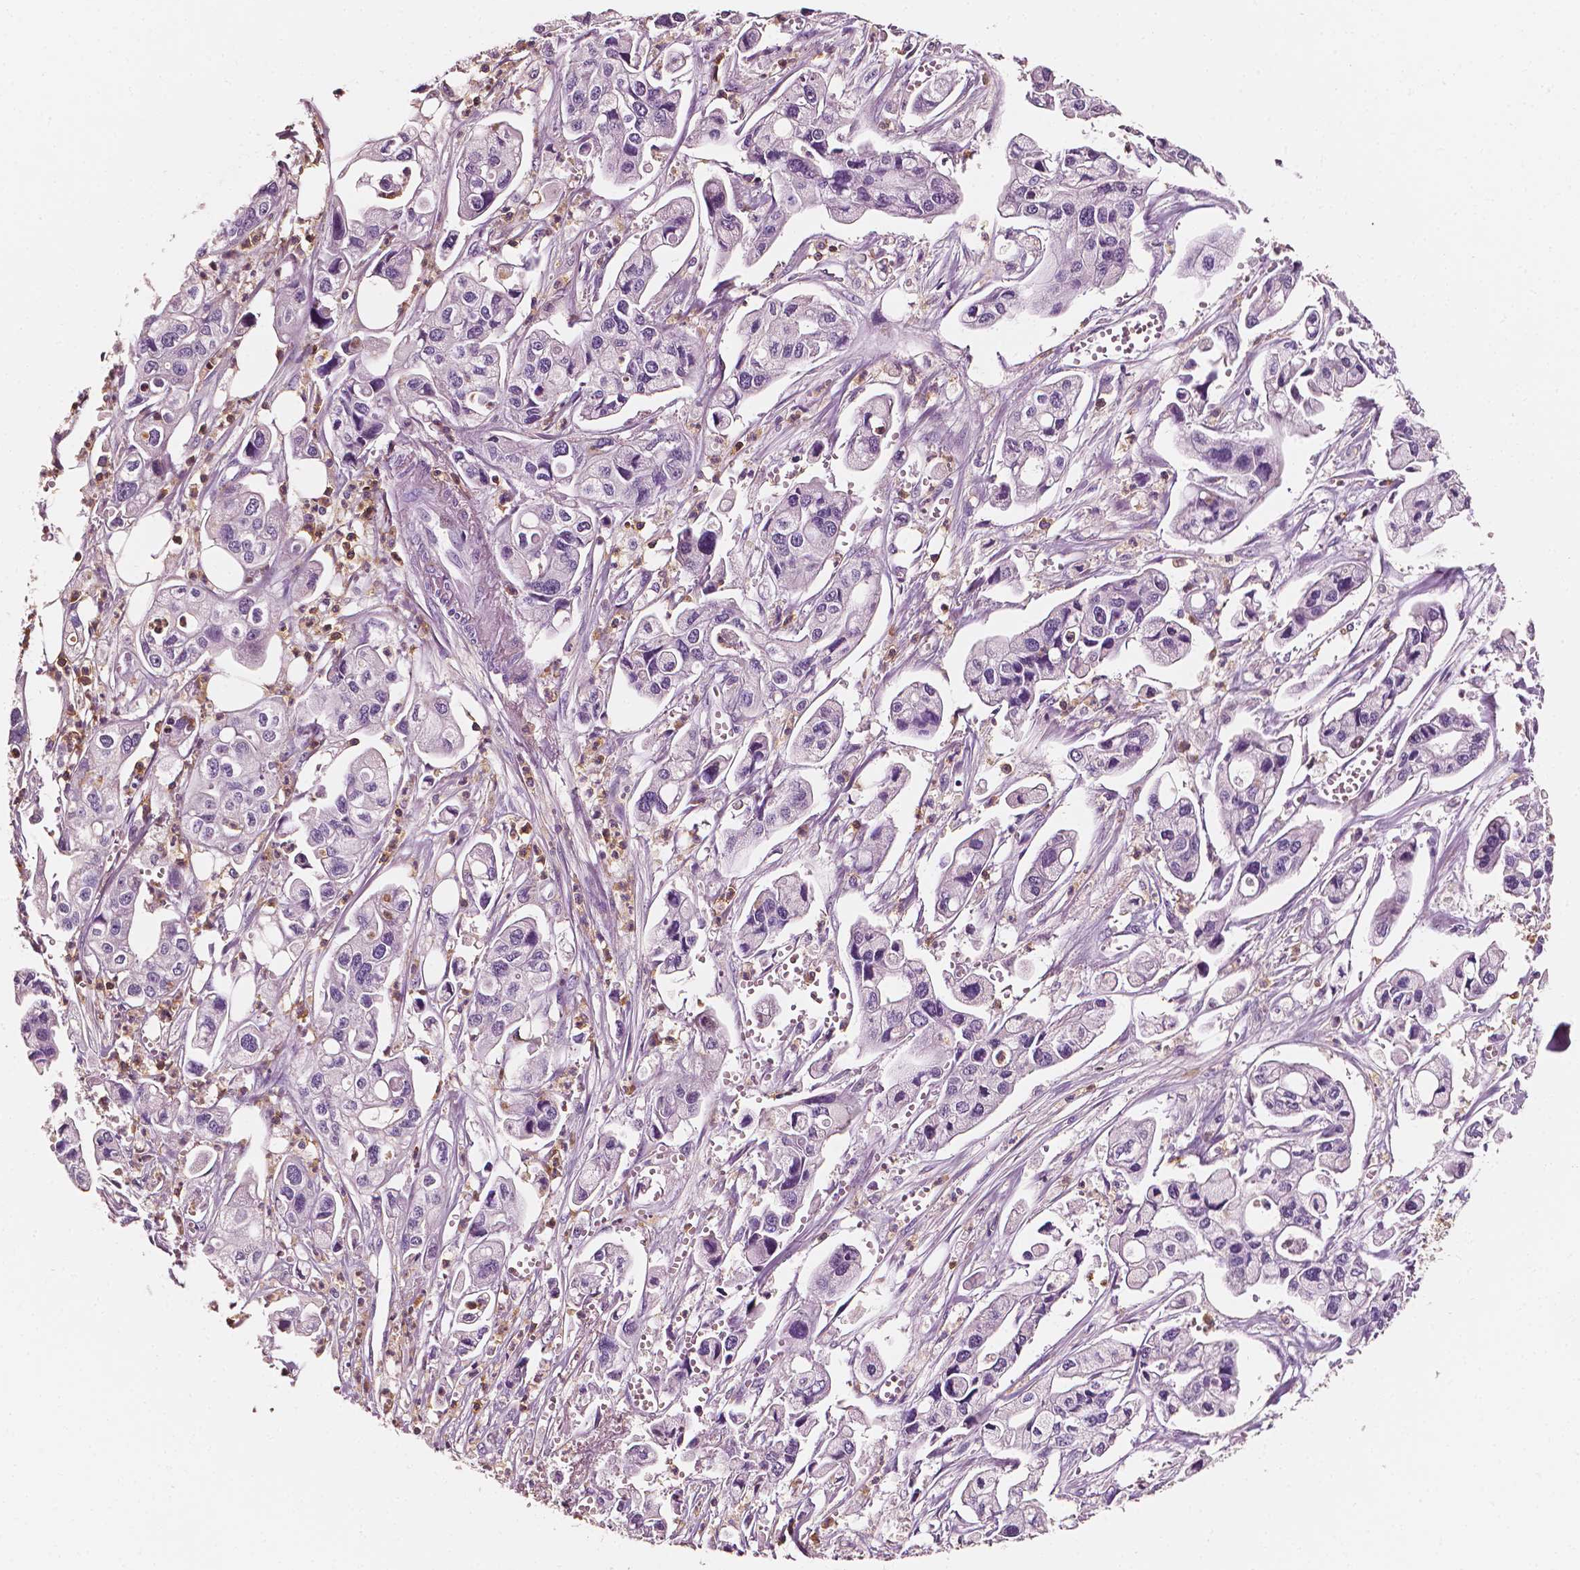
{"staining": {"intensity": "negative", "quantity": "none", "location": "none"}, "tissue": "pancreatic cancer", "cell_type": "Tumor cells", "image_type": "cancer", "snomed": [{"axis": "morphology", "description": "Adenocarcinoma, NOS"}, {"axis": "topography", "description": "Pancreas"}], "caption": "This is an immunohistochemistry (IHC) micrograph of human pancreatic cancer. There is no positivity in tumor cells.", "gene": "PTPRC", "patient": {"sex": "male", "age": 70}}